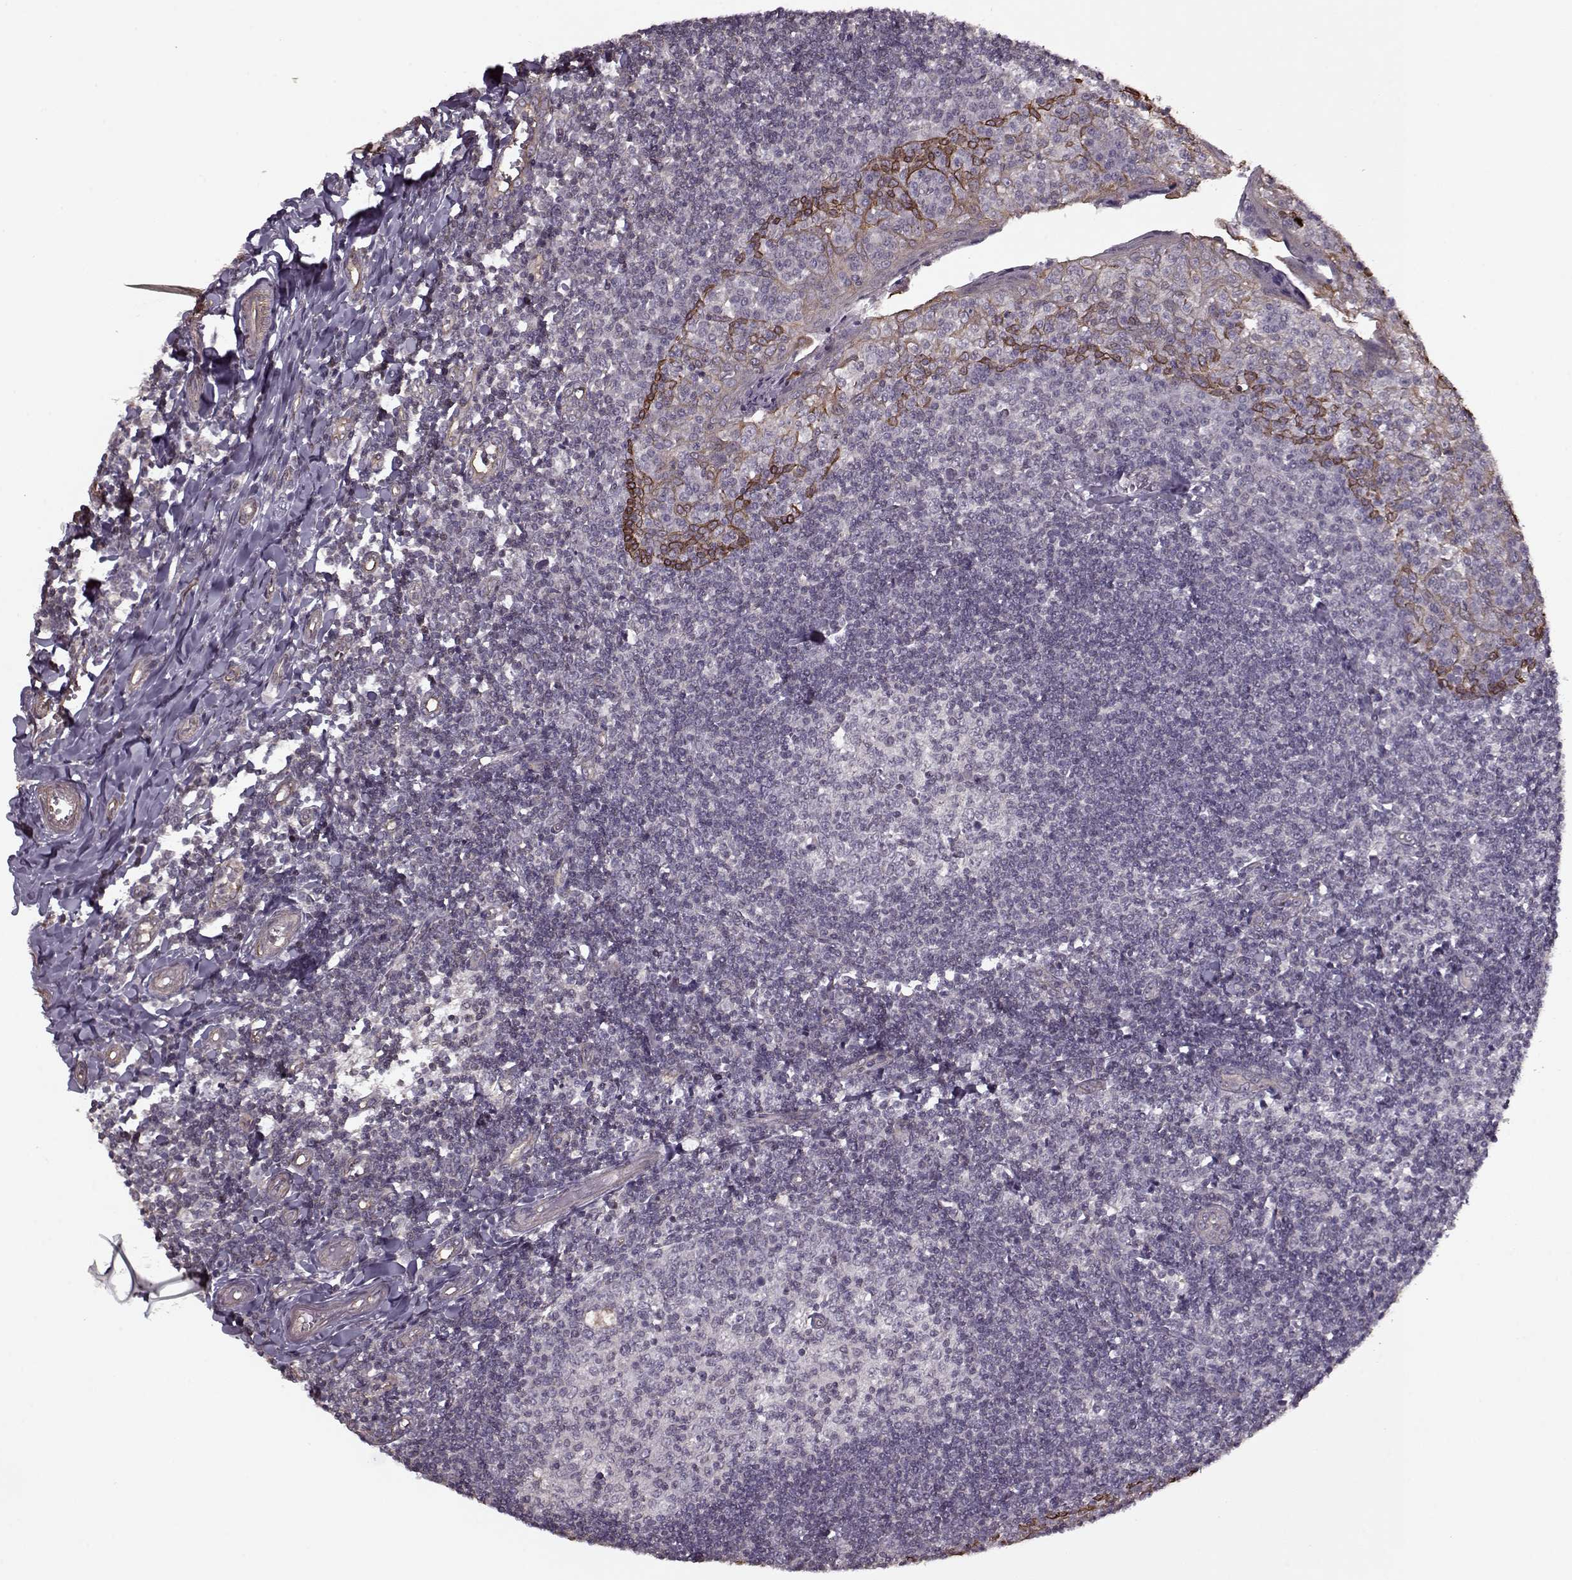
{"staining": {"intensity": "negative", "quantity": "none", "location": "none"}, "tissue": "tonsil", "cell_type": "Germinal center cells", "image_type": "normal", "snomed": [{"axis": "morphology", "description": "Normal tissue, NOS"}, {"axis": "topography", "description": "Tonsil"}], "caption": "Normal tonsil was stained to show a protein in brown. There is no significant staining in germinal center cells. (Immunohistochemistry, brightfield microscopy, high magnification).", "gene": "KRT9", "patient": {"sex": "female", "age": 12}}